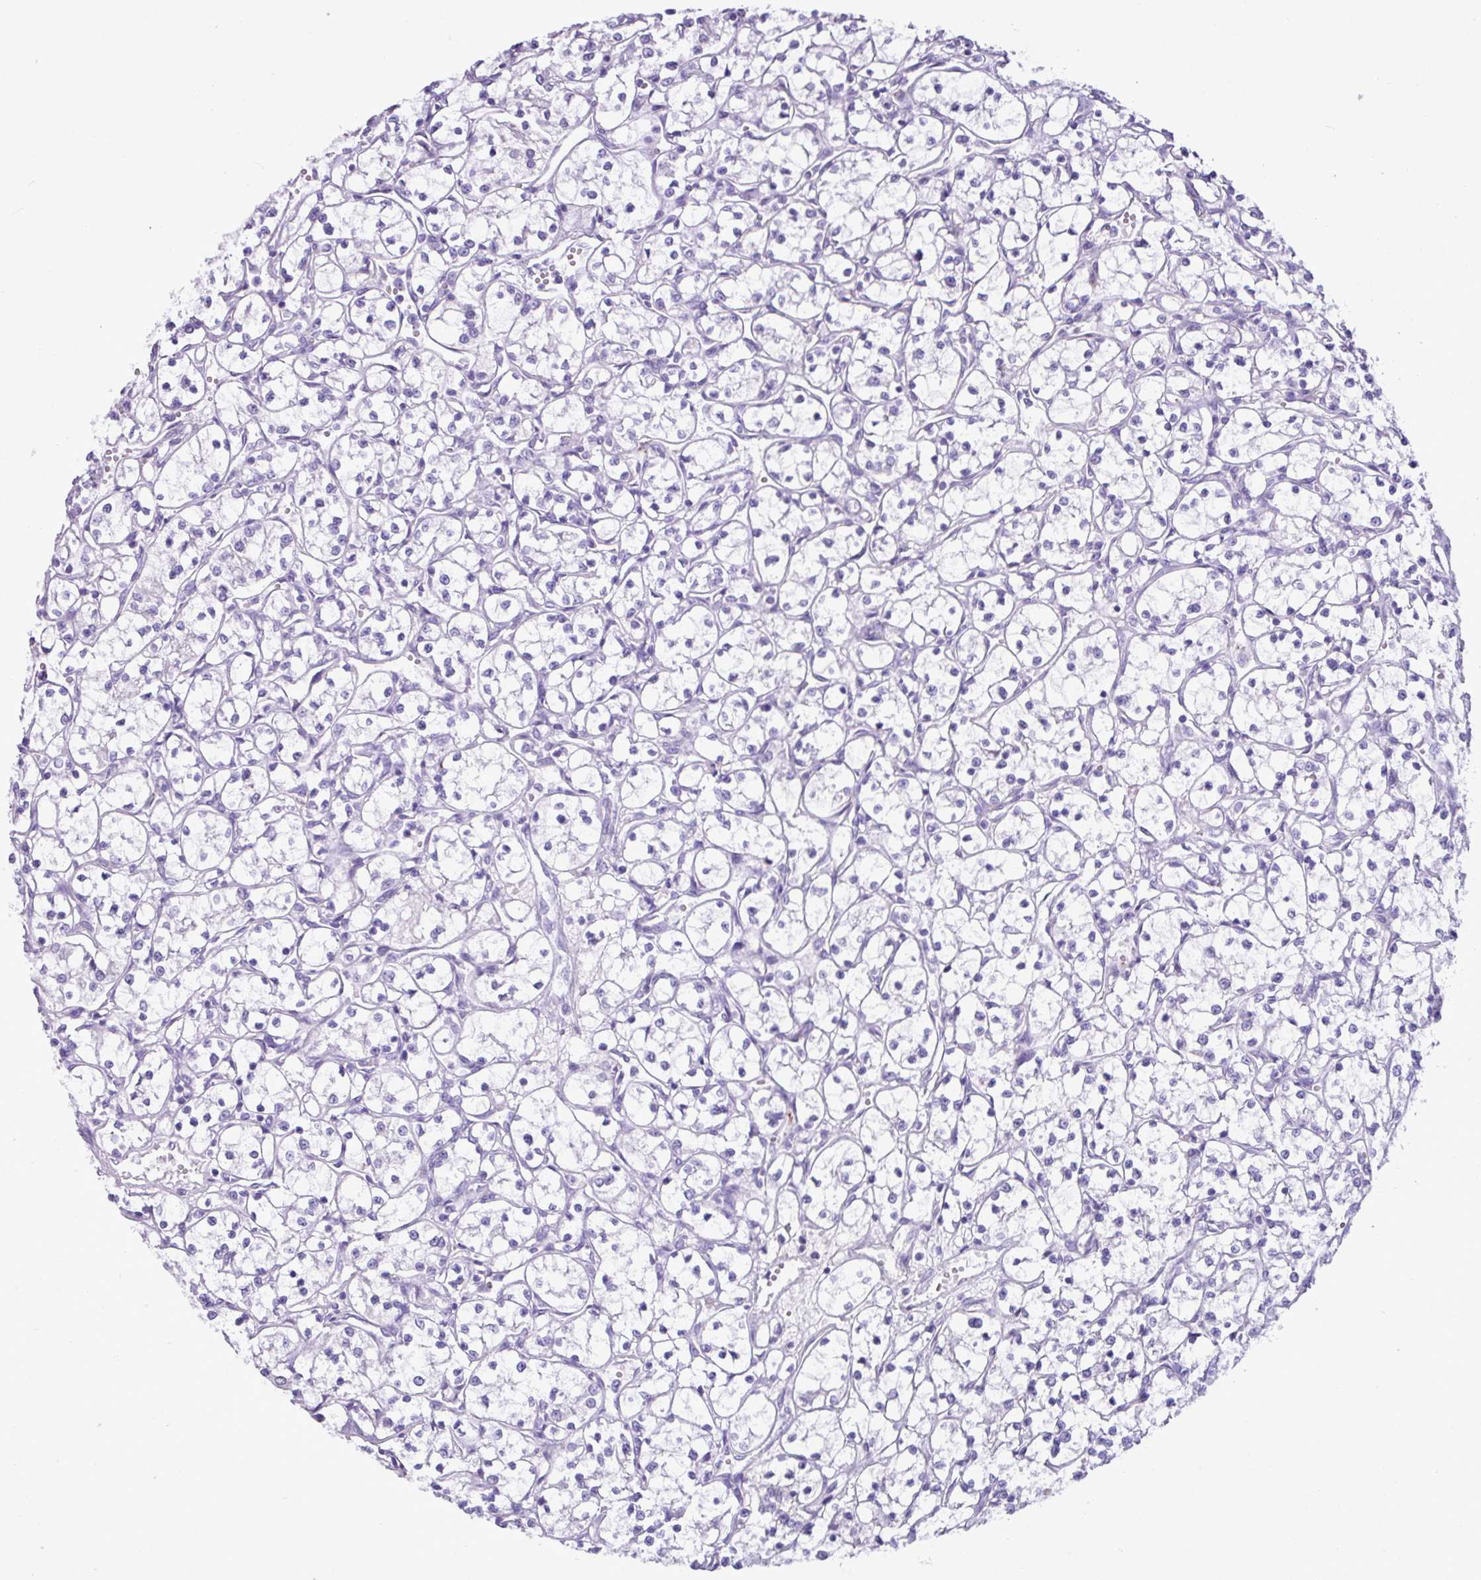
{"staining": {"intensity": "negative", "quantity": "none", "location": "none"}, "tissue": "renal cancer", "cell_type": "Tumor cells", "image_type": "cancer", "snomed": [{"axis": "morphology", "description": "Adenocarcinoma, NOS"}, {"axis": "topography", "description": "Kidney"}], "caption": "An IHC image of renal cancer (adenocarcinoma) is shown. There is no staining in tumor cells of renal cancer (adenocarcinoma). Brightfield microscopy of immunohistochemistry (IHC) stained with DAB (brown) and hematoxylin (blue), captured at high magnification.", "gene": "RGS21", "patient": {"sex": "female", "age": 69}}